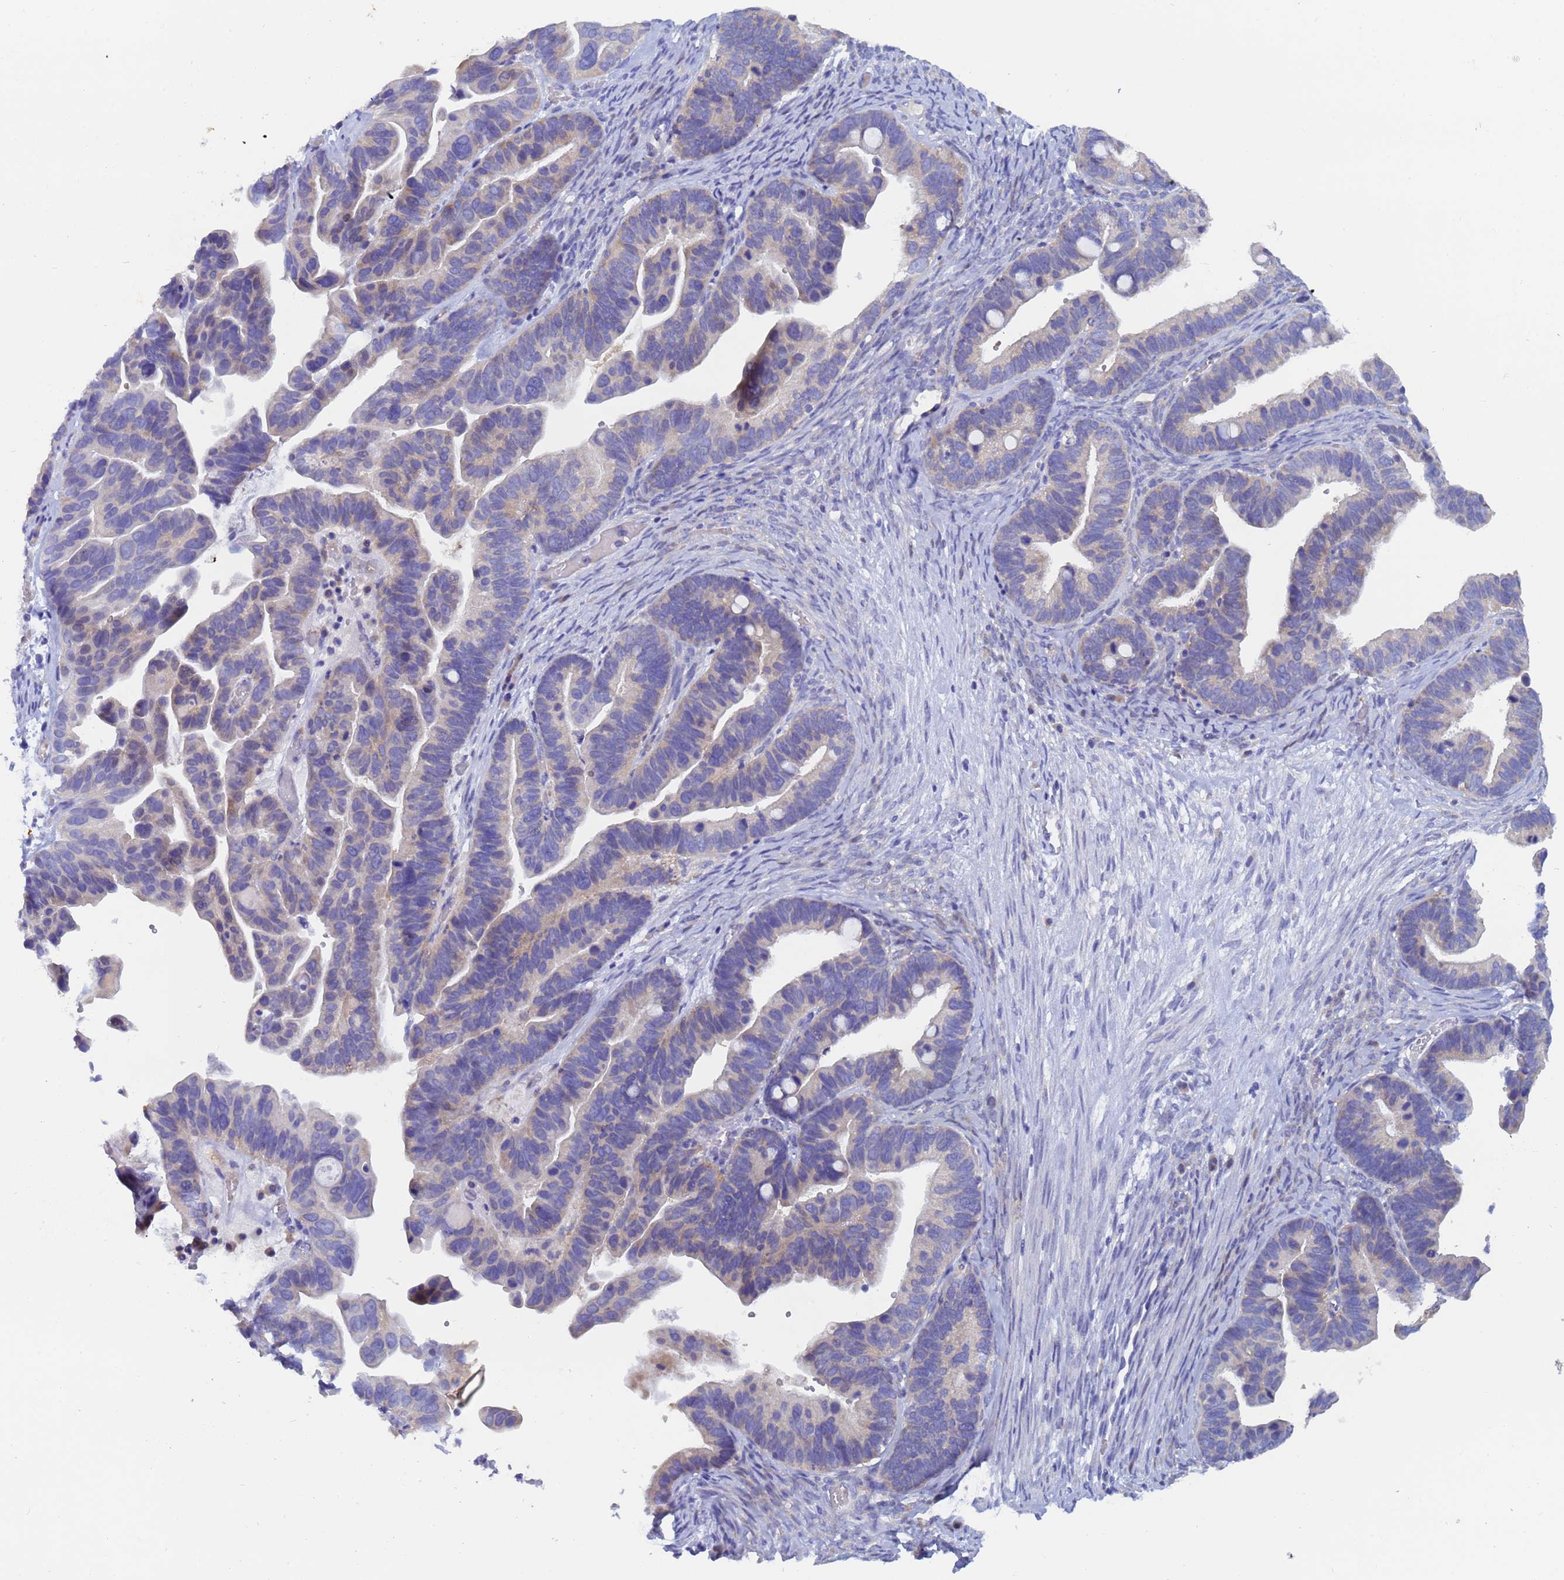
{"staining": {"intensity": "negative", "quantity": "none", "location": "none"}, "tissue": "ovarian cancer", "cell_type": "Tumor cells", "image_type": "cancer", "snomed": [{"axis": "morphology", "description": "Cystadenocarcinoma, serous, NOS"}, {"axis": "topography", "description": "Ovary"}], "caption": "The image demonstrates no staining of tumor cells in ovarian cancer (serous cystadenocarcinoma).", "gene": "UBE2O", "patient": {"sex": "female", "age": 56}}